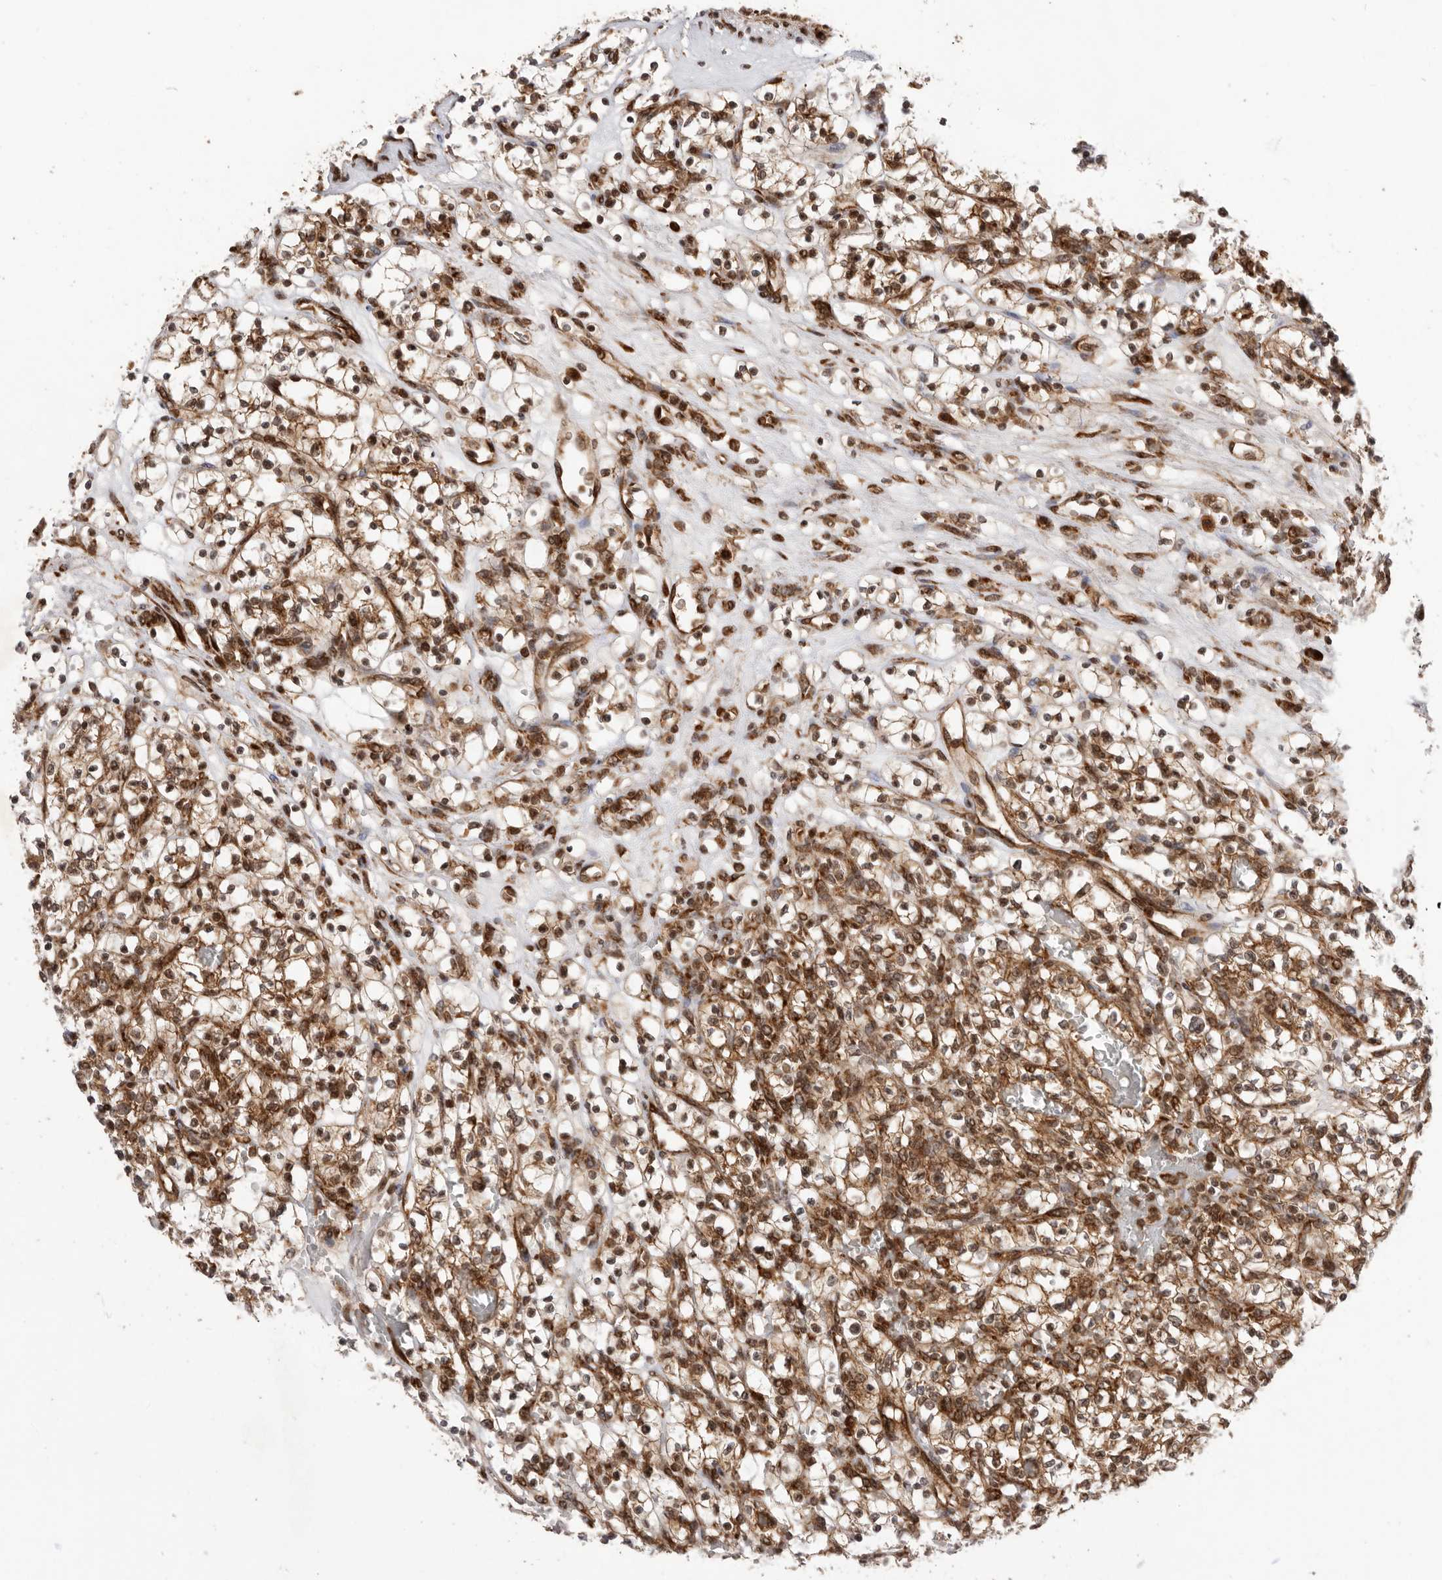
{"staining": {"intensity": "moderate", "quantity": ">75%", "location": "cytoplasmic/membranous"}, "tissue": "renal cancer", "cell_type": "Tumor cells", "image_type": "cancer", "snomed": [{"axis": "morphology", "description": "Adenocarcinoma, NOS"}, {"axis": "topography", "description": "Kidney"}], "caption": "A brown stain highlights moderate cytoplasmic/membranous staining of a protein in adenocarcinoma (renal) tumor cells. Ihc stains the protein in brown and the nuclei are stained blue.", "gene": "FZD3", "patient": {"sex": "female", "age": 57}}